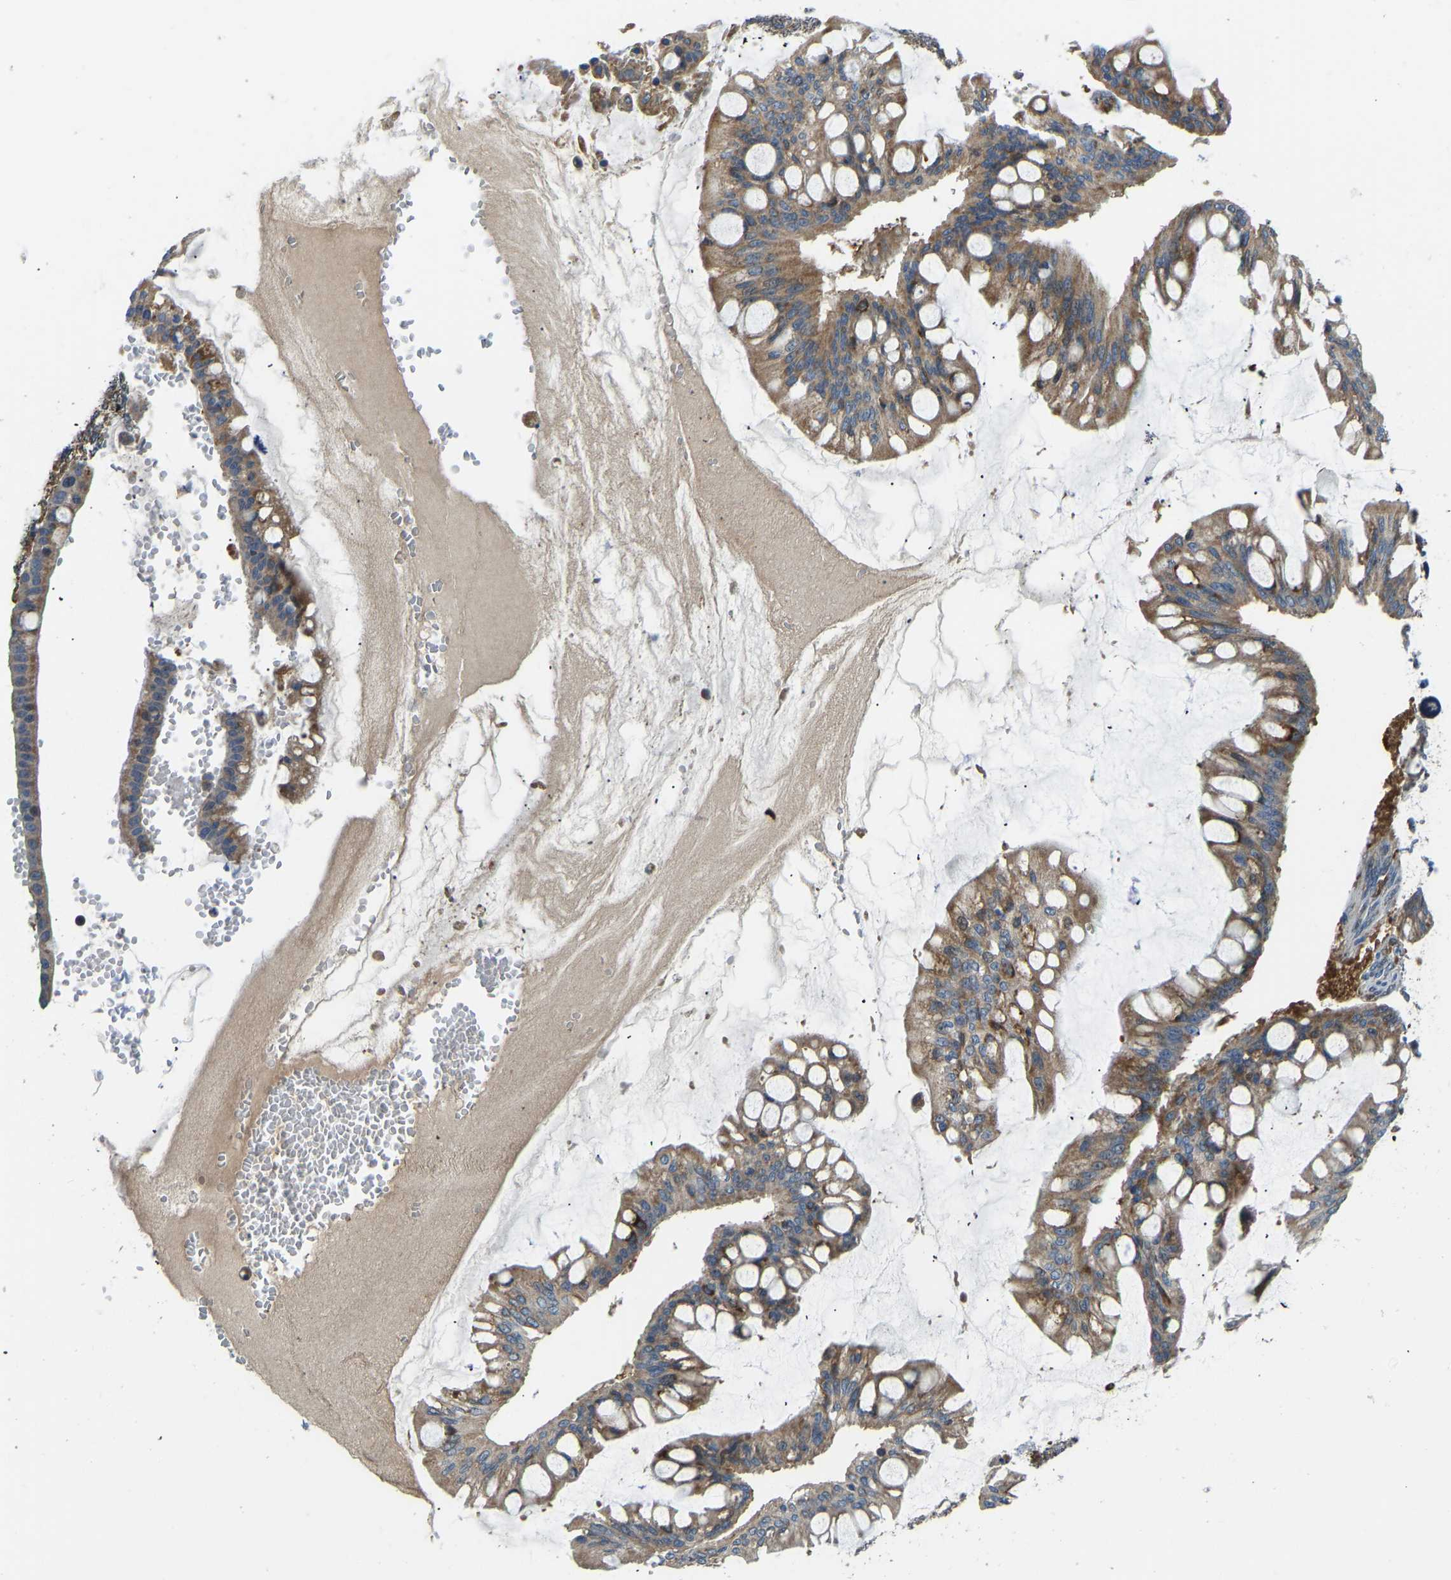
{"staining": {"intensity": "moderate", "quantity": ">75%", "location": "cytoplasmic/membranous"}, "tissue": "ovarian cancer", "cell_type": "Tumor cells", "image_type": "cancer", "snomed": [{"axis": "morphology", "description": "Cystadenocarcinoma, mucinous, NOS"}, {"axis": "topography", "description": "Ovary"}], "caption": "The histopathology image exhibits immunohistochemical staining of ovarian cancer. There is moderate cytoplasmic/membranous positivity is appreciated in about >75% of tumor cells.", "gene": "RBP1", "patient": {"sex": "female", "age": 73}}